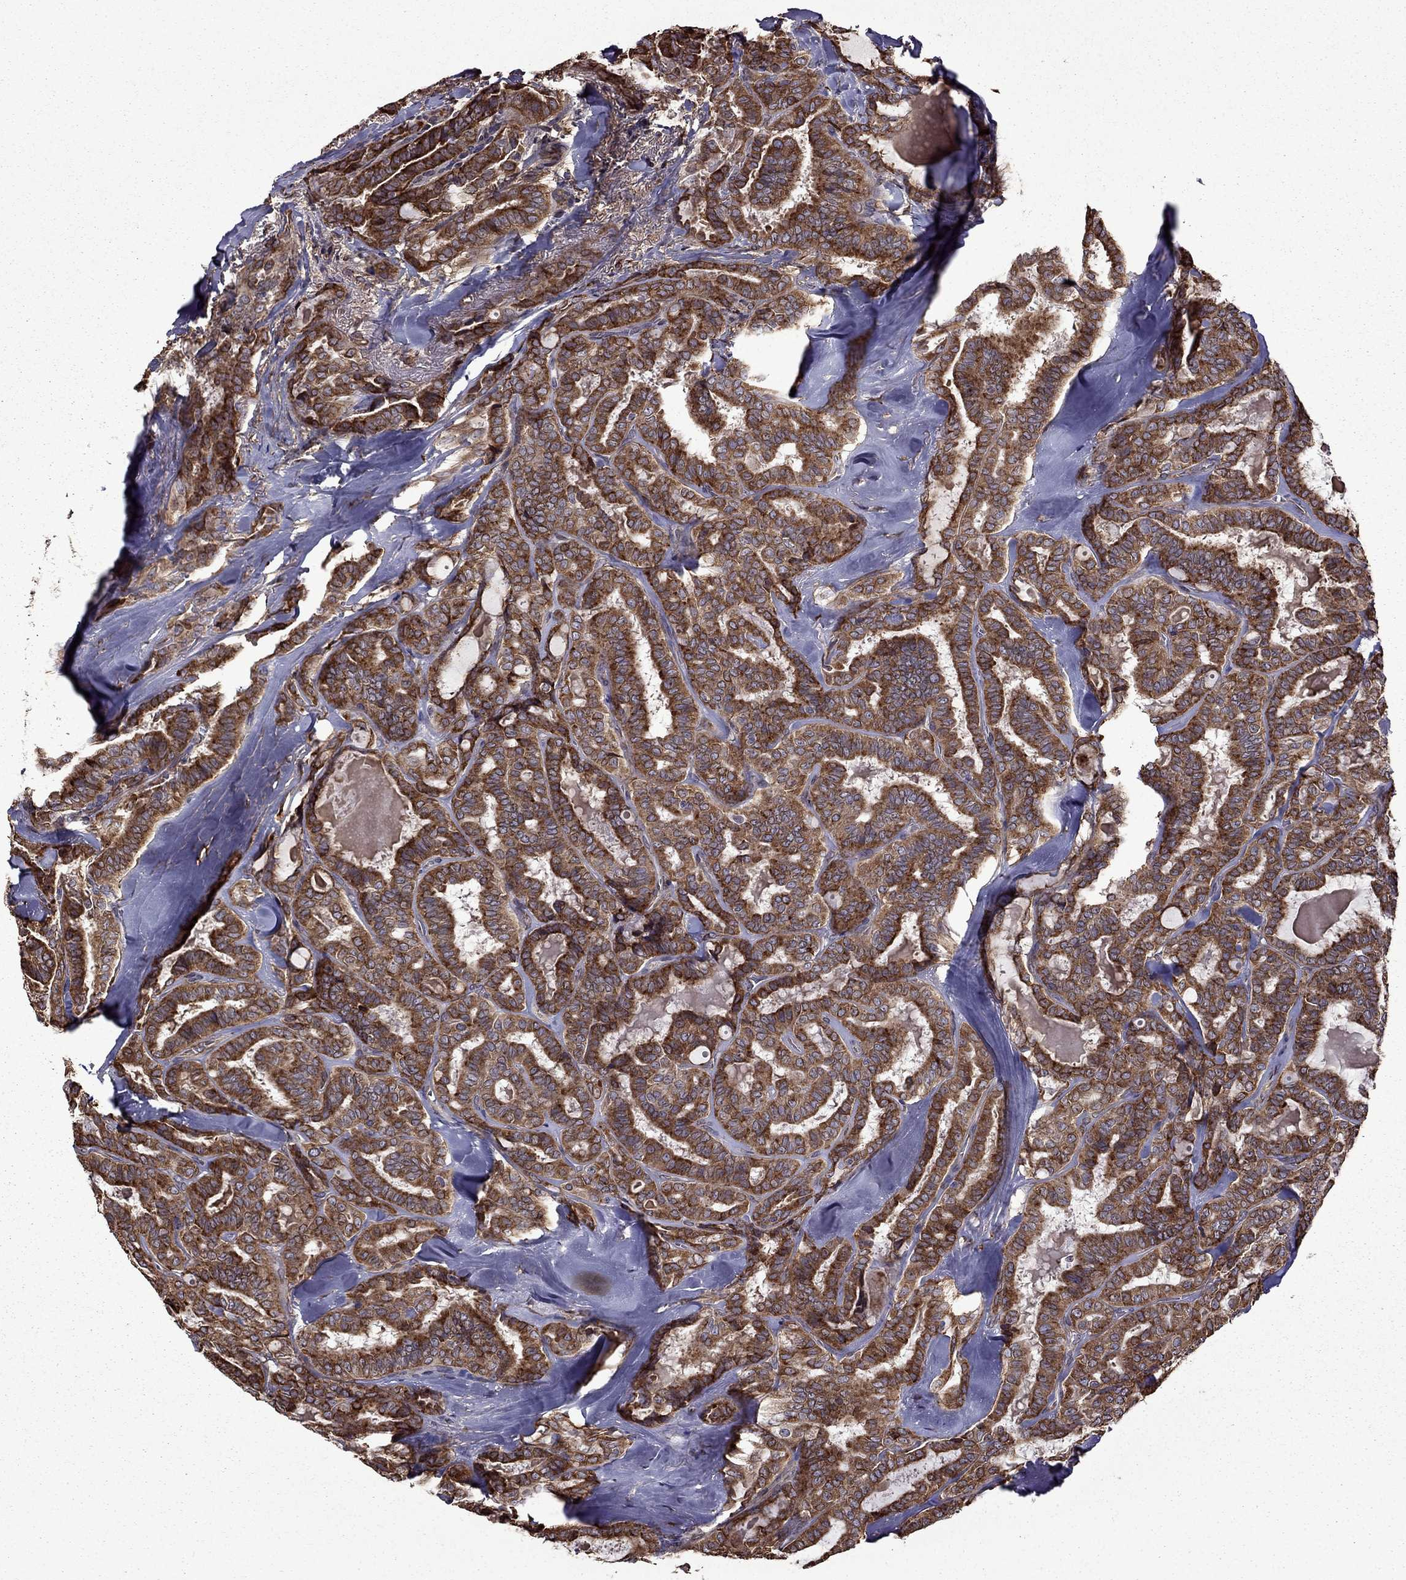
{"staining": {"intensity": "strong", "quantity": ">75%", "location": "cytoplasmic/membranous"}, "tissue": "thyroid cancer", "cell_type": "Tumor cells", "image_type": "cancer", "snomed": [{"axis": "morphology", "description": "Papillary adenocarcinoma, NOS"}, {"axis": "topography", "description": "Thyroid gland"}], "caption": "Protein analysis of thyroid cancer (papillary adenocarcinoma) tissue displays strong cytoplasmic/membranous positivity in about >75% of tumor cells.", "gene": "IKBIP", "patient": {"sex": "female", "age": 39}}